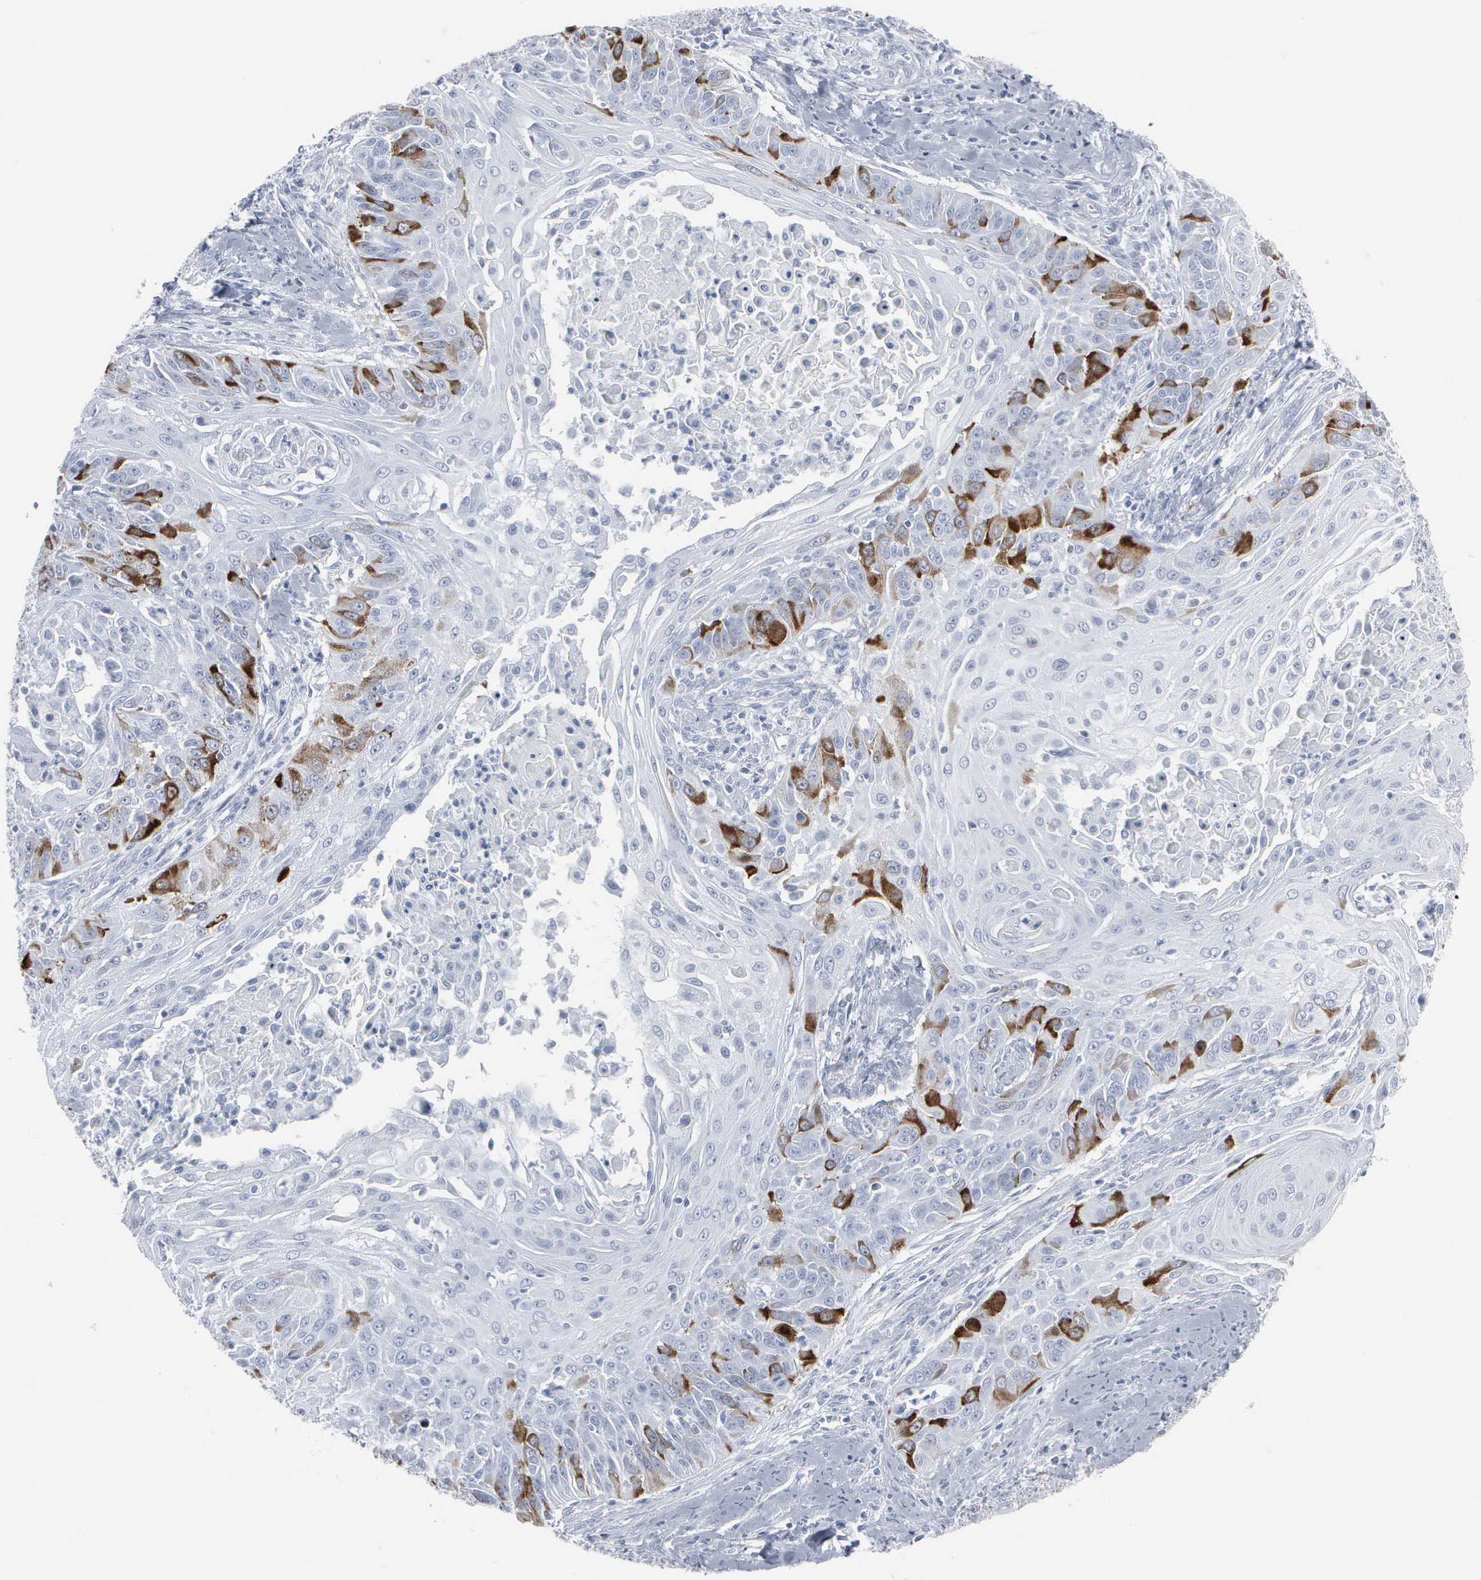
{"staining": {"intensity": "strong", "quantity": "<25%", "location": "cytoplasmic/membranous,nuclear"}, "tissue": "cervical cancer", "cell_type": "Tumor cells", "image_type": "cancer", "snomed": [{"axis": "morphology", "description": "Squamous cell carcinoma, NOS"}, {"axis": "topography", "description": "Cervix"}], "caption": "Tumor cells demonstrate strong cytoplasmic/membranous and nuclear staining in about <25% of cells in squamous cell carcinoma (cervical).", "gene": "CCNB1", "patient": {"sex": "female", "age": 64}}